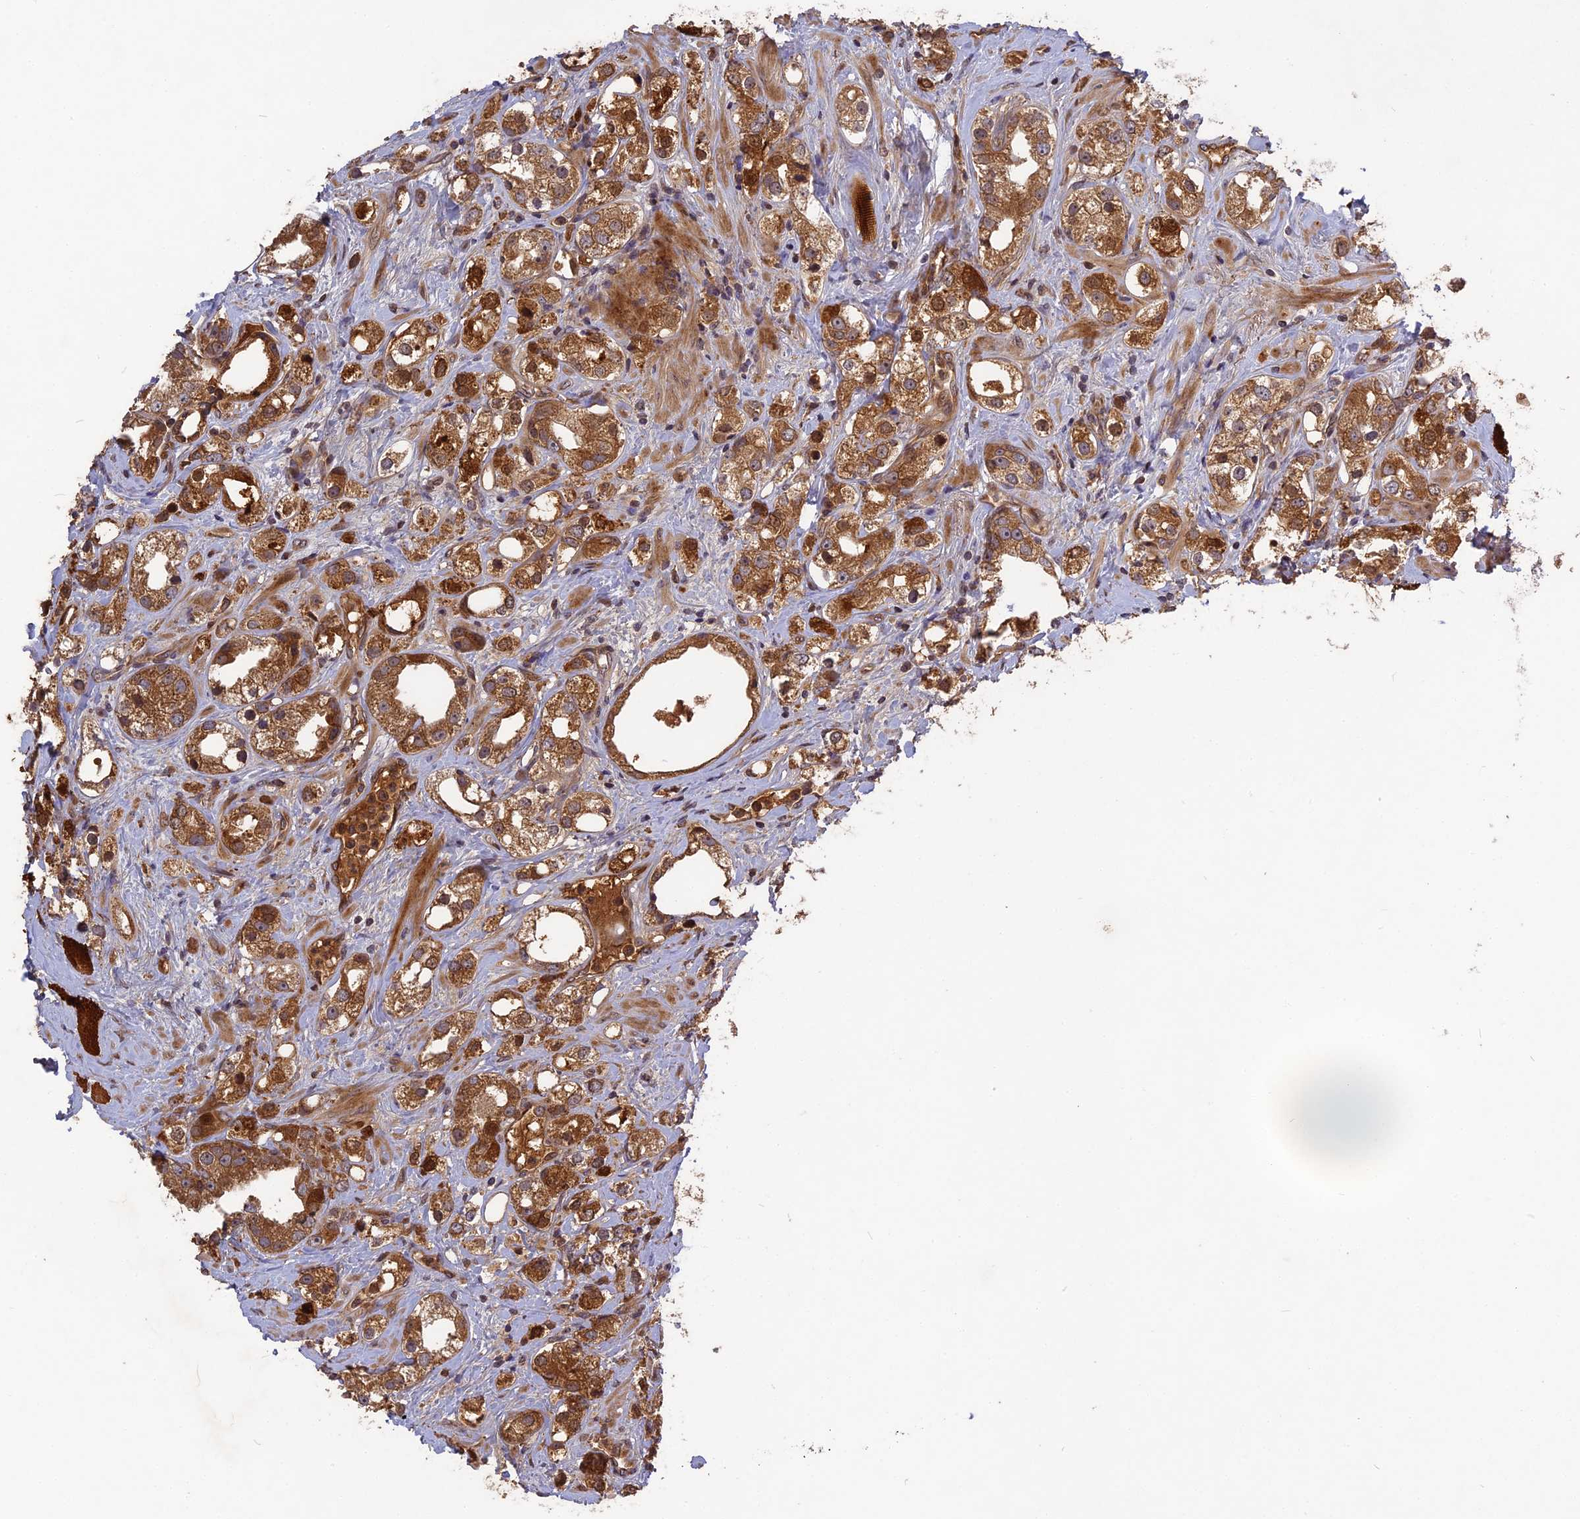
{"staining": {"intensity": "moderate", "quantity": ">75%", "location": "cytoplasmic/membranous"}, "tissue": "prostate cancer", "cell_type": "Tumor cells", "image_type": "cancer", "snomed": [{"axis": "morphology", "description": "Adenocarcinoma, NOS"}, {"axis": "topography", "description": "Prostate"}], "caption": "Immunohistochemical staining of prostate cancer exhibits medium levels of moderate cytoplasmic/membranous positivity in approximately >75% of tumor cells.", "gene": "TMUB2", "patient": {"sex": "male", "age": 79}}